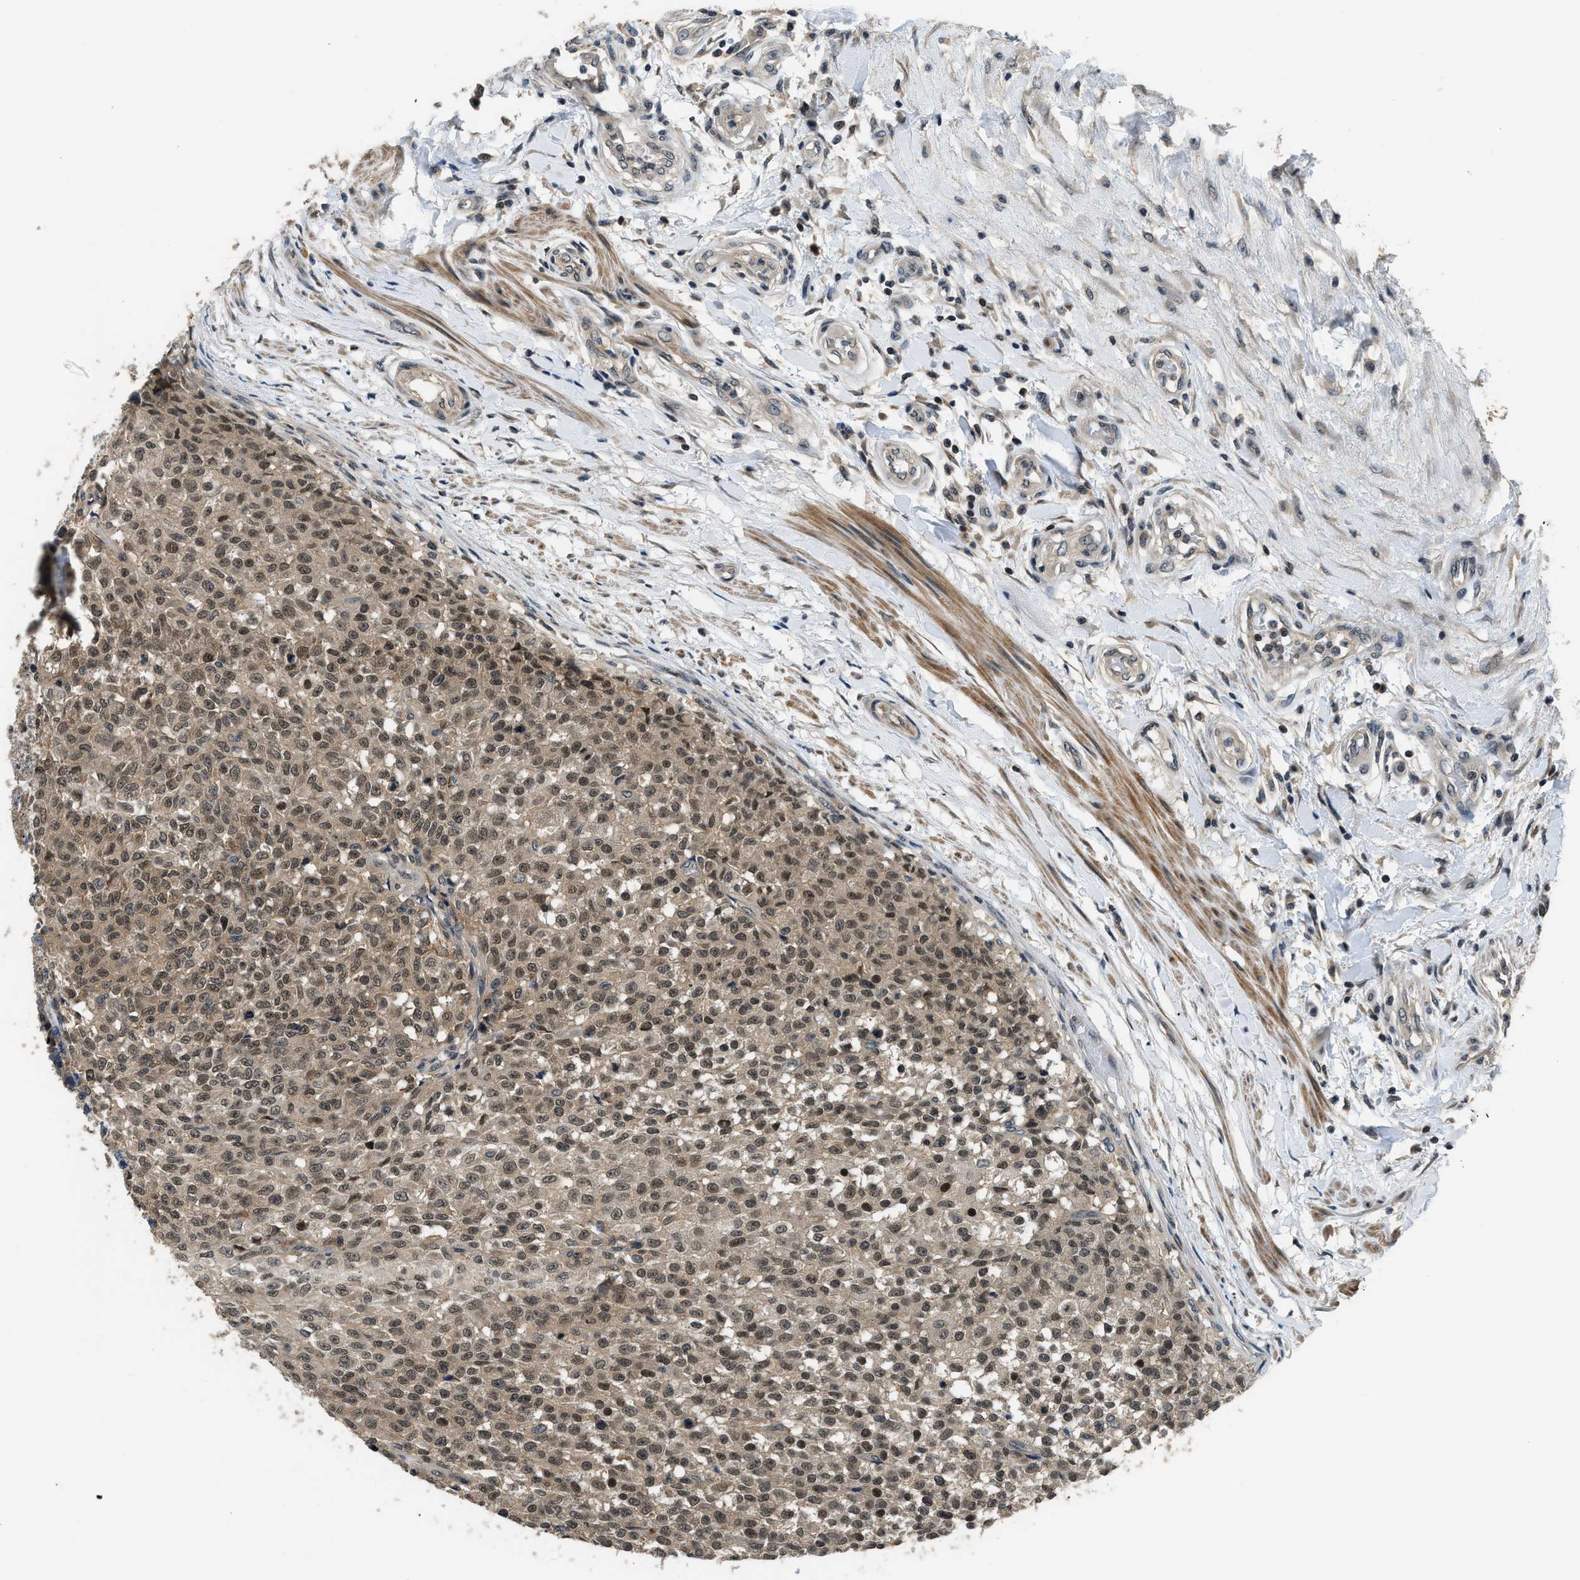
{"staining": {"intensity": "moderate", "quantity": ">75%", "location": "cytoplasmic/membranous,nuclear"}, "tissue": "testis cancer", "cell_type": "Tumor cells", "image_type": "cancer", "snomed": [{"axis": "morphology", "description": "Seminoma, NOS"}, {"axis": "topography", "description": "Testis"}], "caption": "Protein expression analysis of testis cancer (seminoma) reveals moderate cytoplasmic/membranous and nuclear staining in approximately >75% of tumor cells. Immunohistochemistry stains the protein of interest in brown and the nuclei are stained blue.", "gene": "MTMR1", "patient": {"sex": "male", "age": 59}}